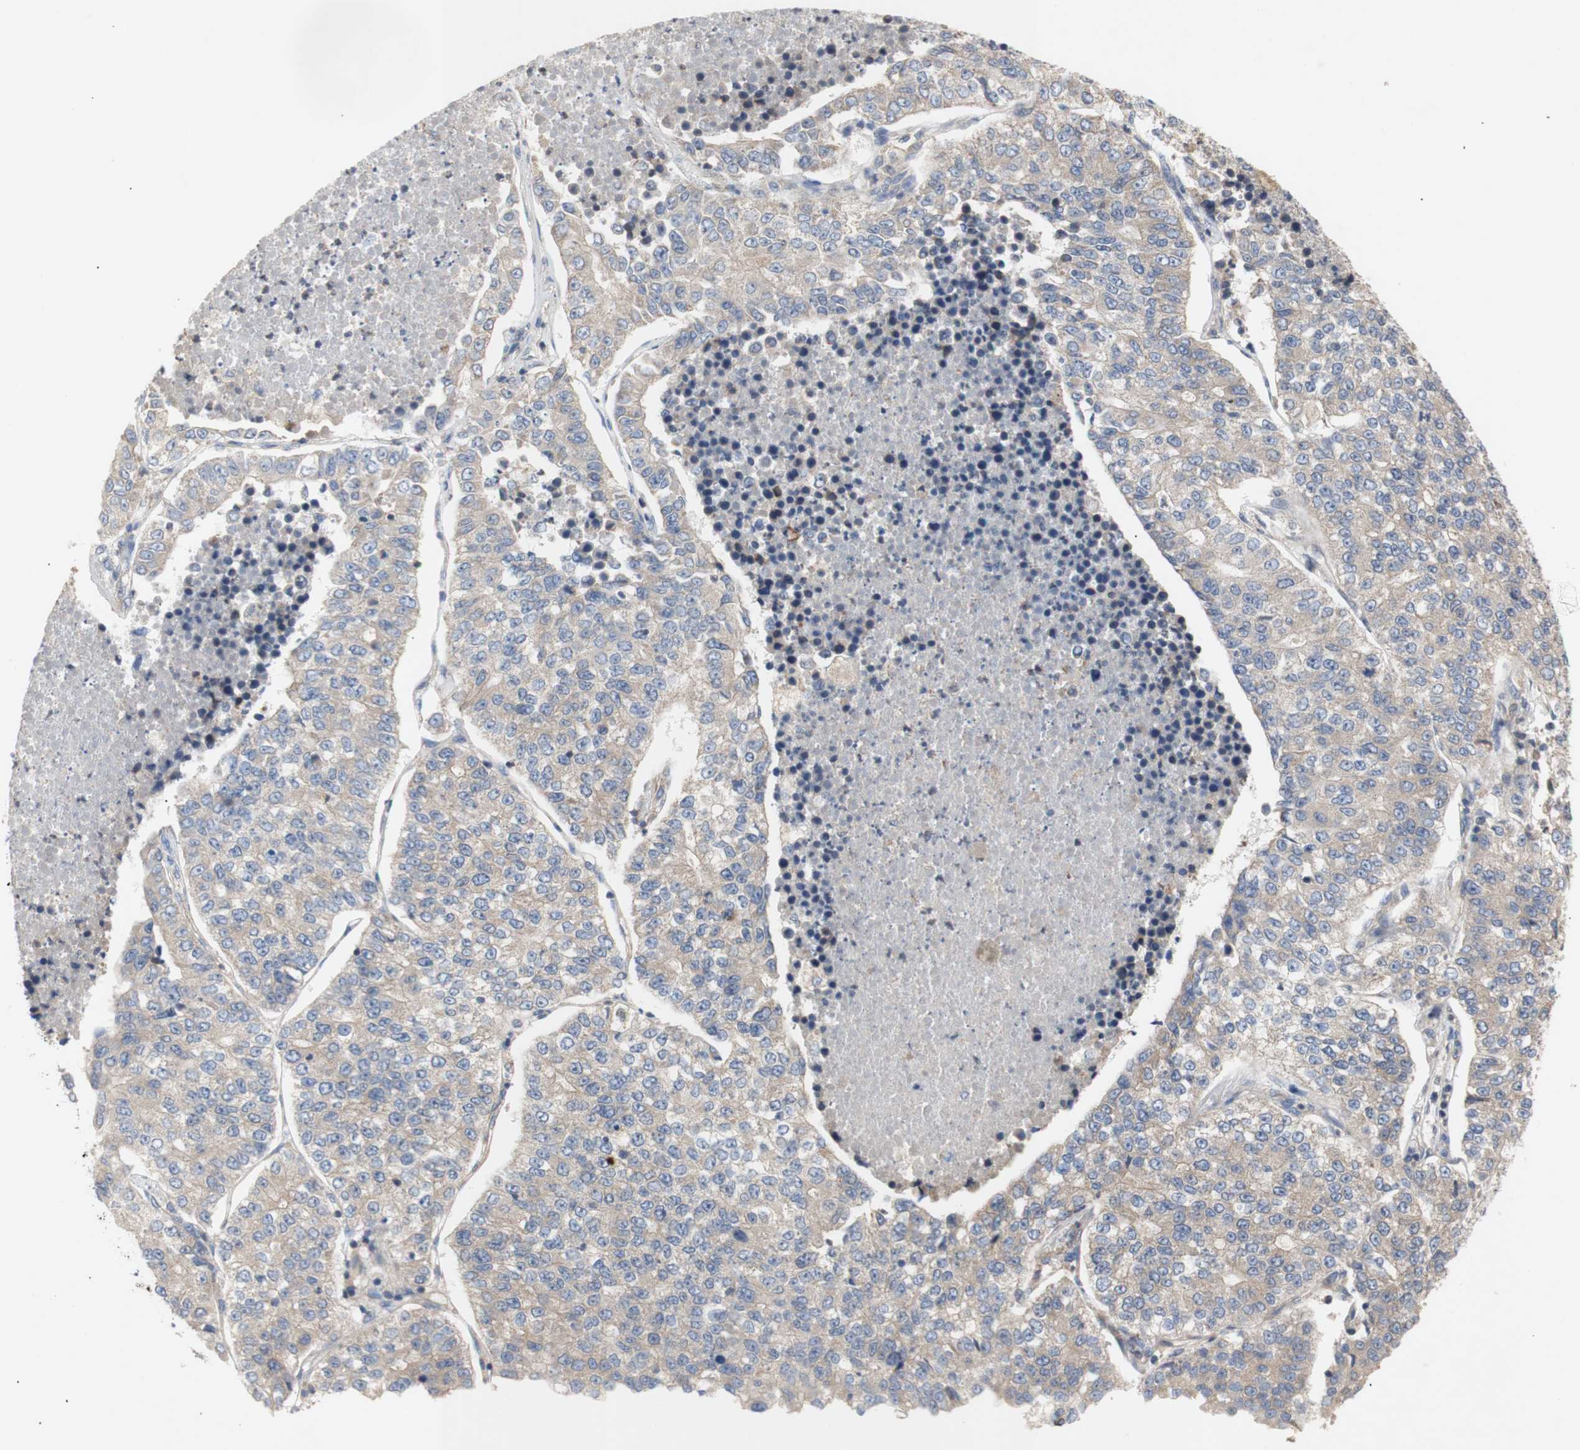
{"staining": {"intensity": "weak", "quantity": ">75%", "location": "cytoplasmic/membranous"}, "tissue": "lung cancer", "cell_type": "Tumor cells", "image_type": "cancer", "snomed": [{"axis": "morphology", "description": "Adenocarcinoma, NOS"}, {"axis": "topography", "description": "Lung"}], "caption": "Immunohistochemical staining of lung cancer shows low levels of weak cytoplasmic/membranous protein staining in approximately >75% of tumor cells. Nuclei are stained in blue.", "gene": "IKBKG", "patient": {"sex": "male", "age": 49}}